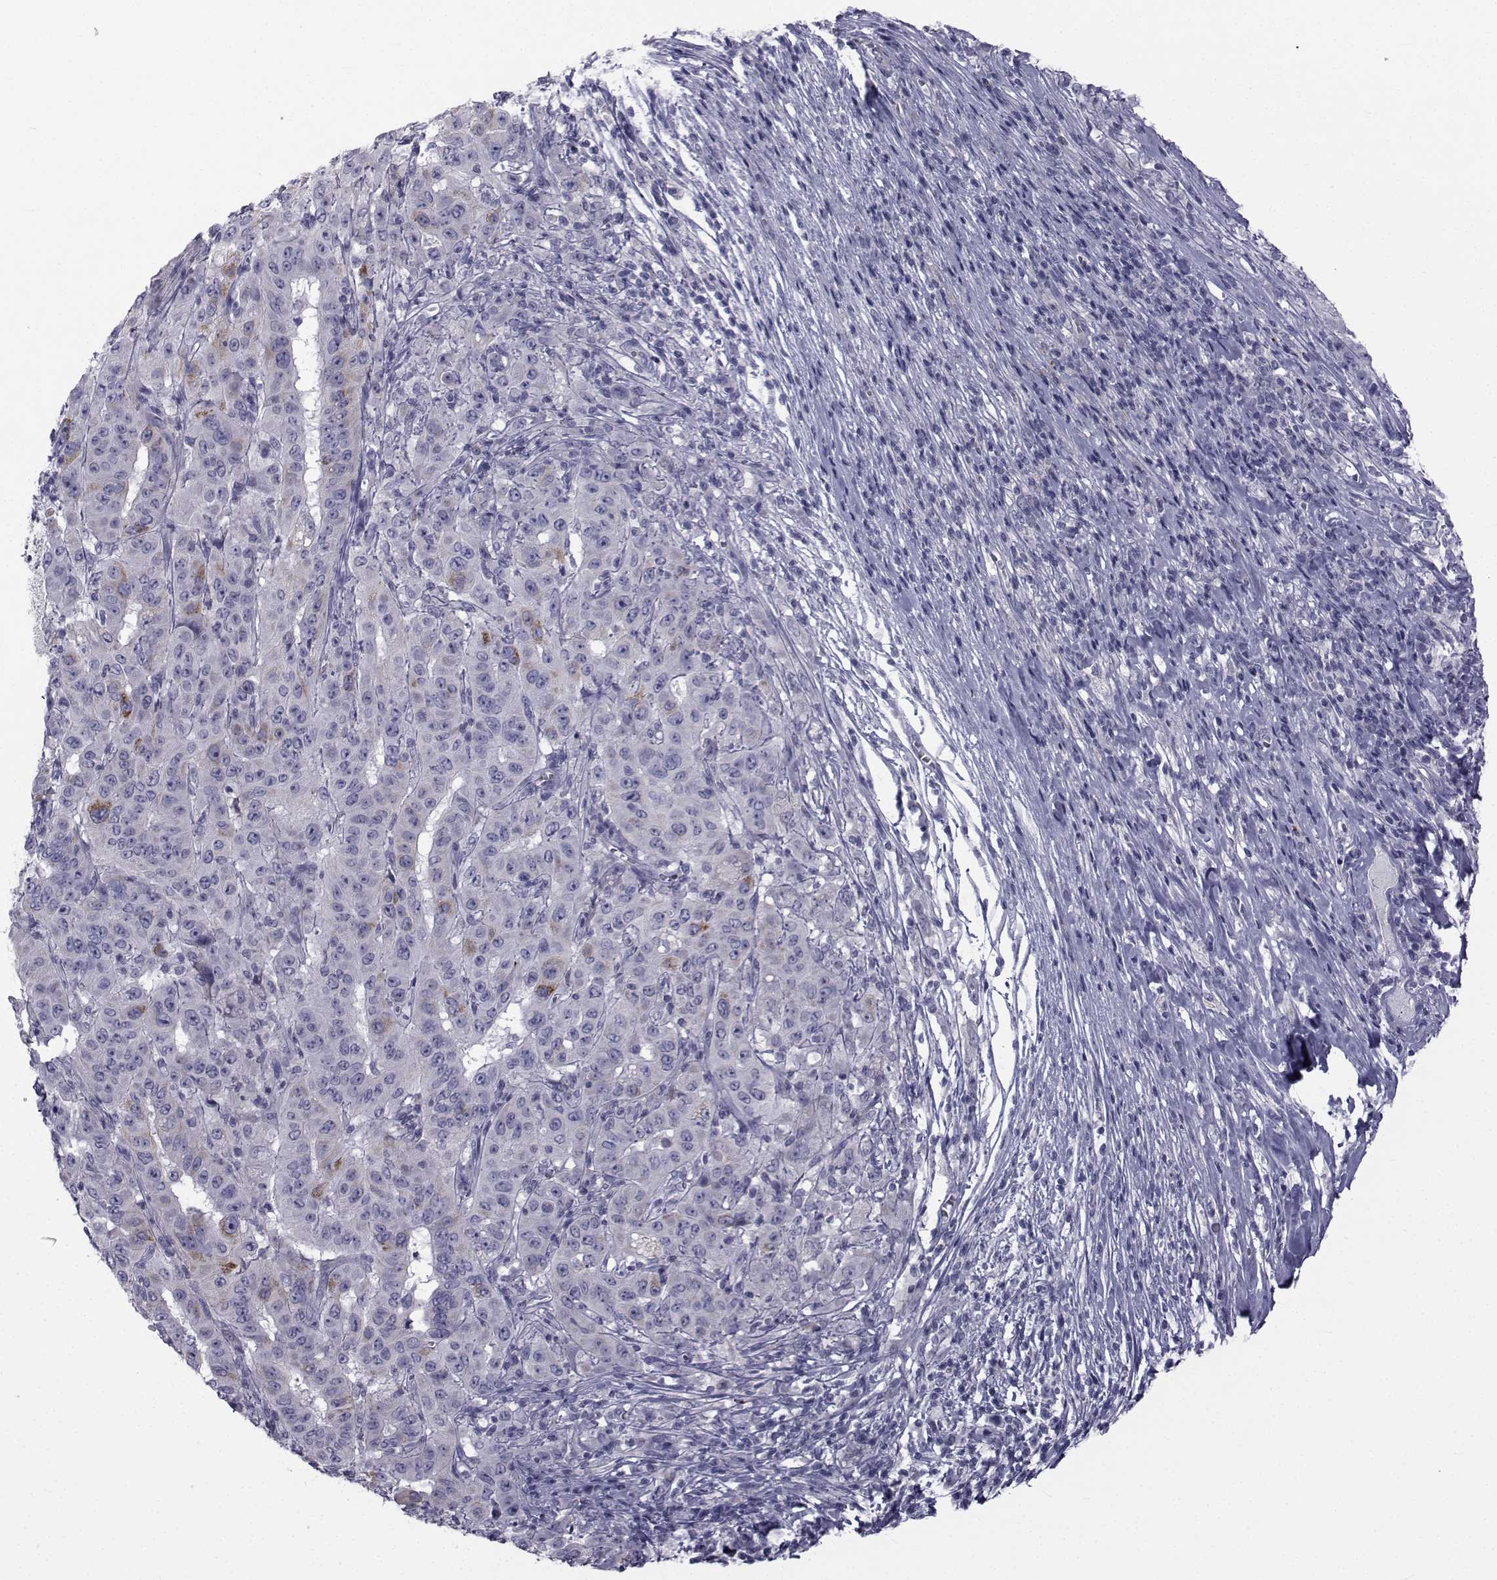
{"staining": {"intensity": "negative", "quantity": "none", "location": "none"}, "tissue": "pancreatic cancer", "cell_type": "Tumor cells", "image_type": "cancer", "snomed": [{"axis": "morphology", "description": "Adenocarcinoma, NOS"}, {"axis": "topography", "description": "Pancreas"}], "caption": "There is no significant staining in tumor cells of pancreatic cancer (adenocarcinoma). (DAB (3,3'-diaminobenzidine) IHC visualized using brightfield microscopy, high magnification).", "gene": "FDXR", "patient": {"sex": "male", "age": 63}}